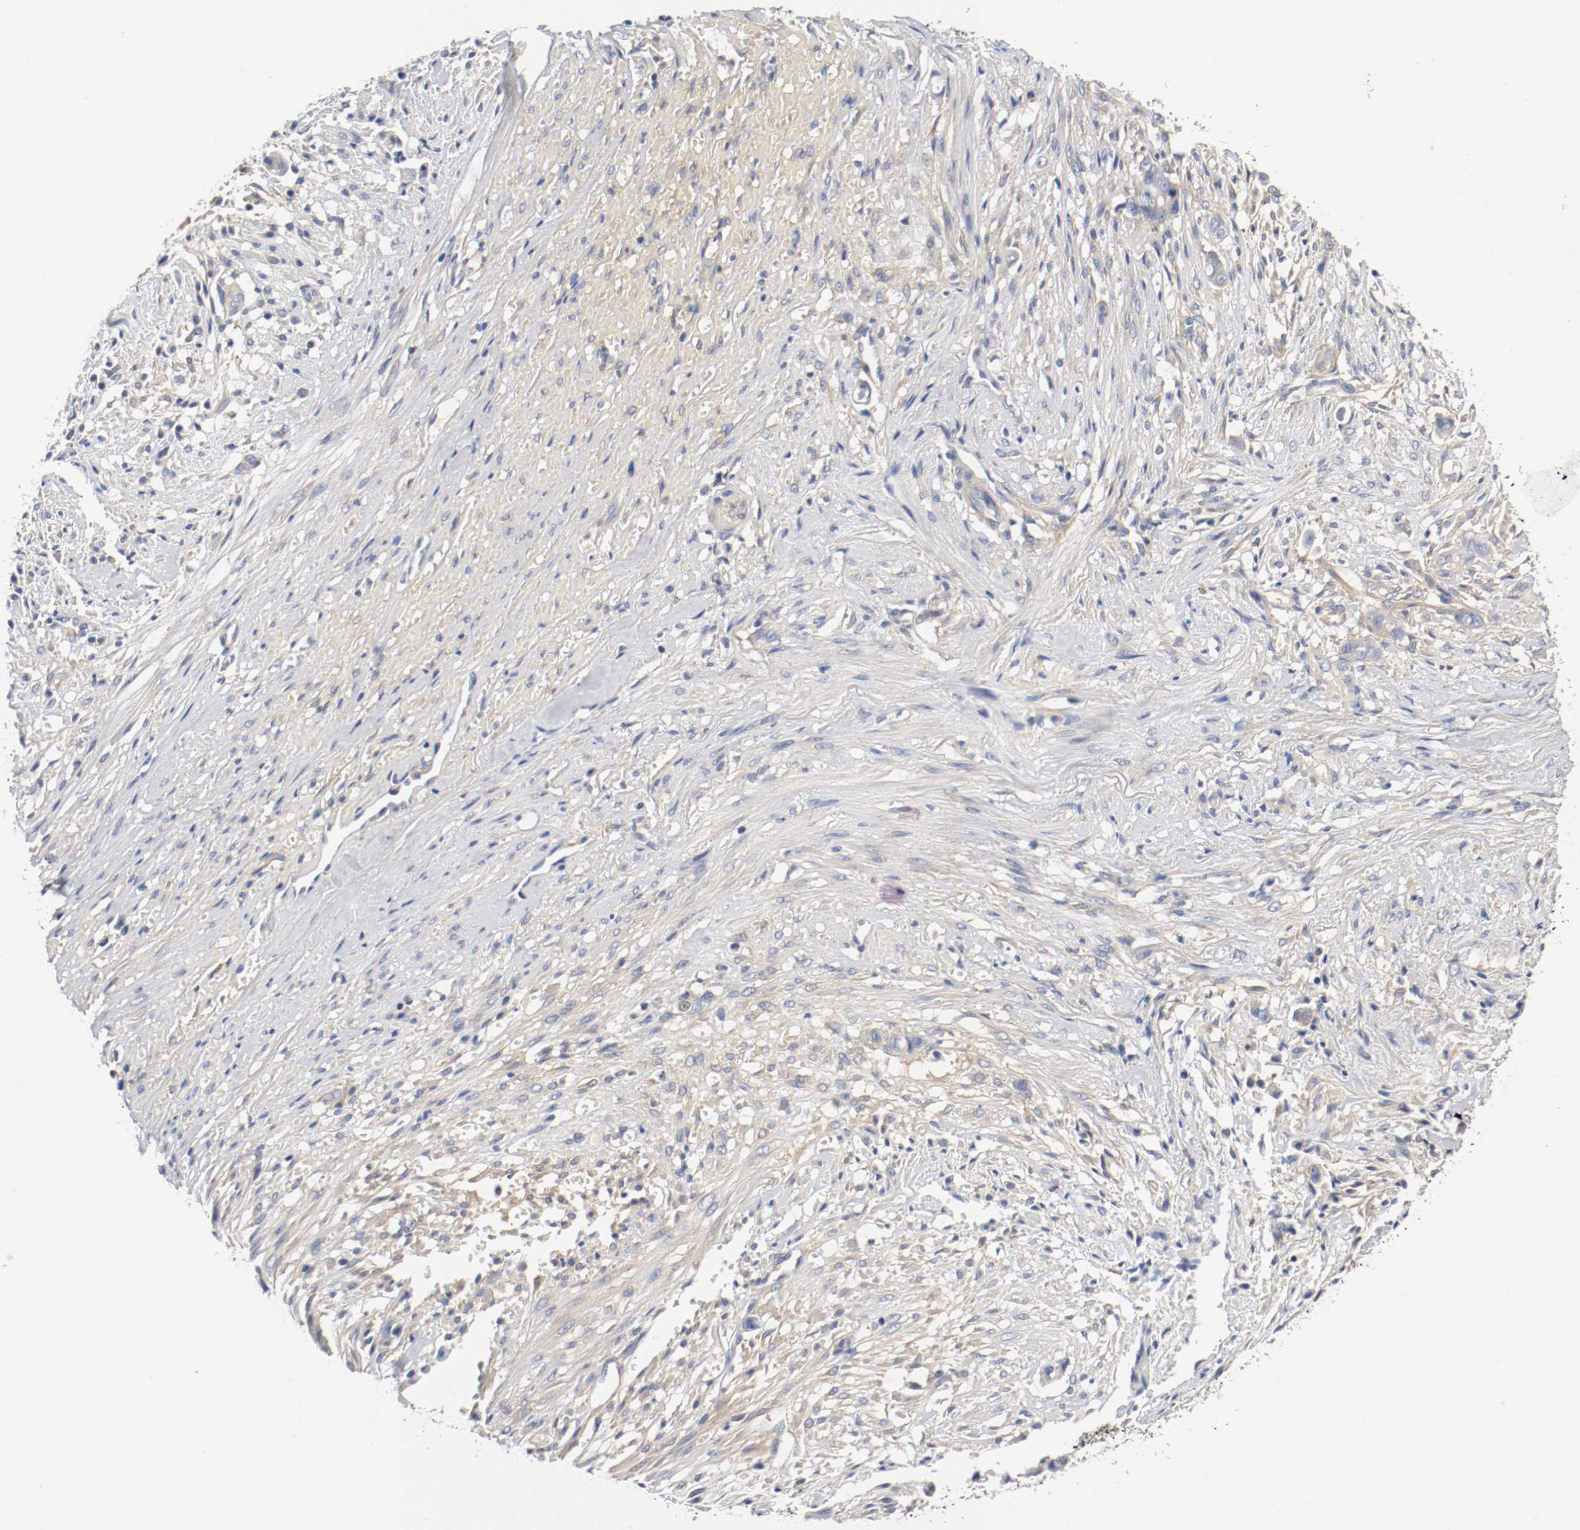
{"staining": {"intensity": "weak", "quantity": ">75%", "location": "cytoplasmic/membranous"}, "tissue": "liver cancer", "cell_type": "Tumor cells", "image_type": "cancer", "snomed": [{"axis": "morphology", "description": "Cholangiocarcinoma"}, {"axis": "topography", "description": "Liver"}], "caption": "Weak cytoplasmic/membranous expression for a protein is seen in approximately >75% of tumor cells of liver cancer using immunohistochemistry.", "gene": "HGS", "patient": {"sex": "female", "age": 70}}